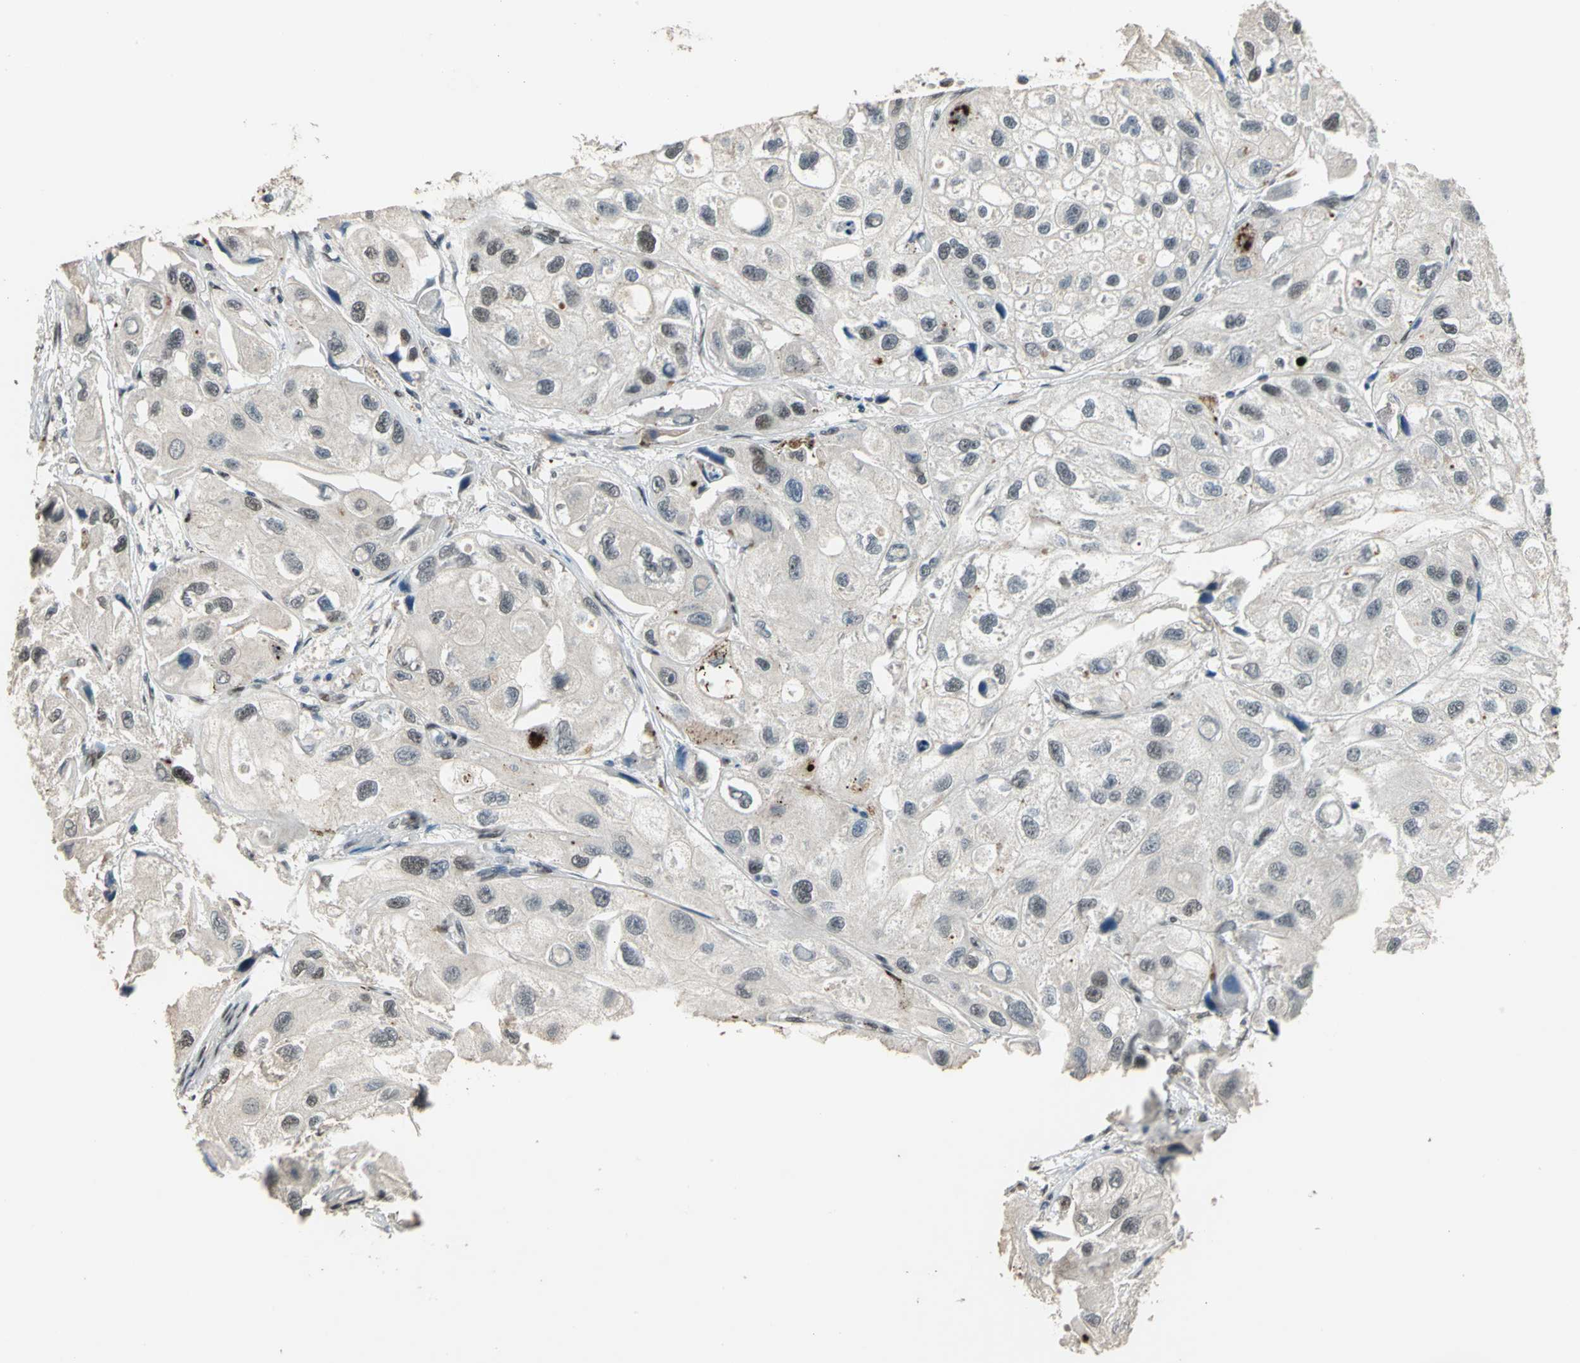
{"staining": {"intensity": "weak", "quantity": "25%-75%", "location": "nuclear"}, "tissue": "urothelial cancer", "cell_type": "Tumor cells", "image_type": "cancer", "snomed": [{"axis": "morphology", "description": "Urothelial carcinoma, High grade"}, {"axis": "topography", "description": "Urinary bladder"}], "caption": "About 25%-75% of tumor cells in human urothelial cancer exhibit weak nuclear protein positivity as visualized by brown immunohistochemical staining.", "gene": "ELF2", "patient": {"sex": "female", "age": 64}}